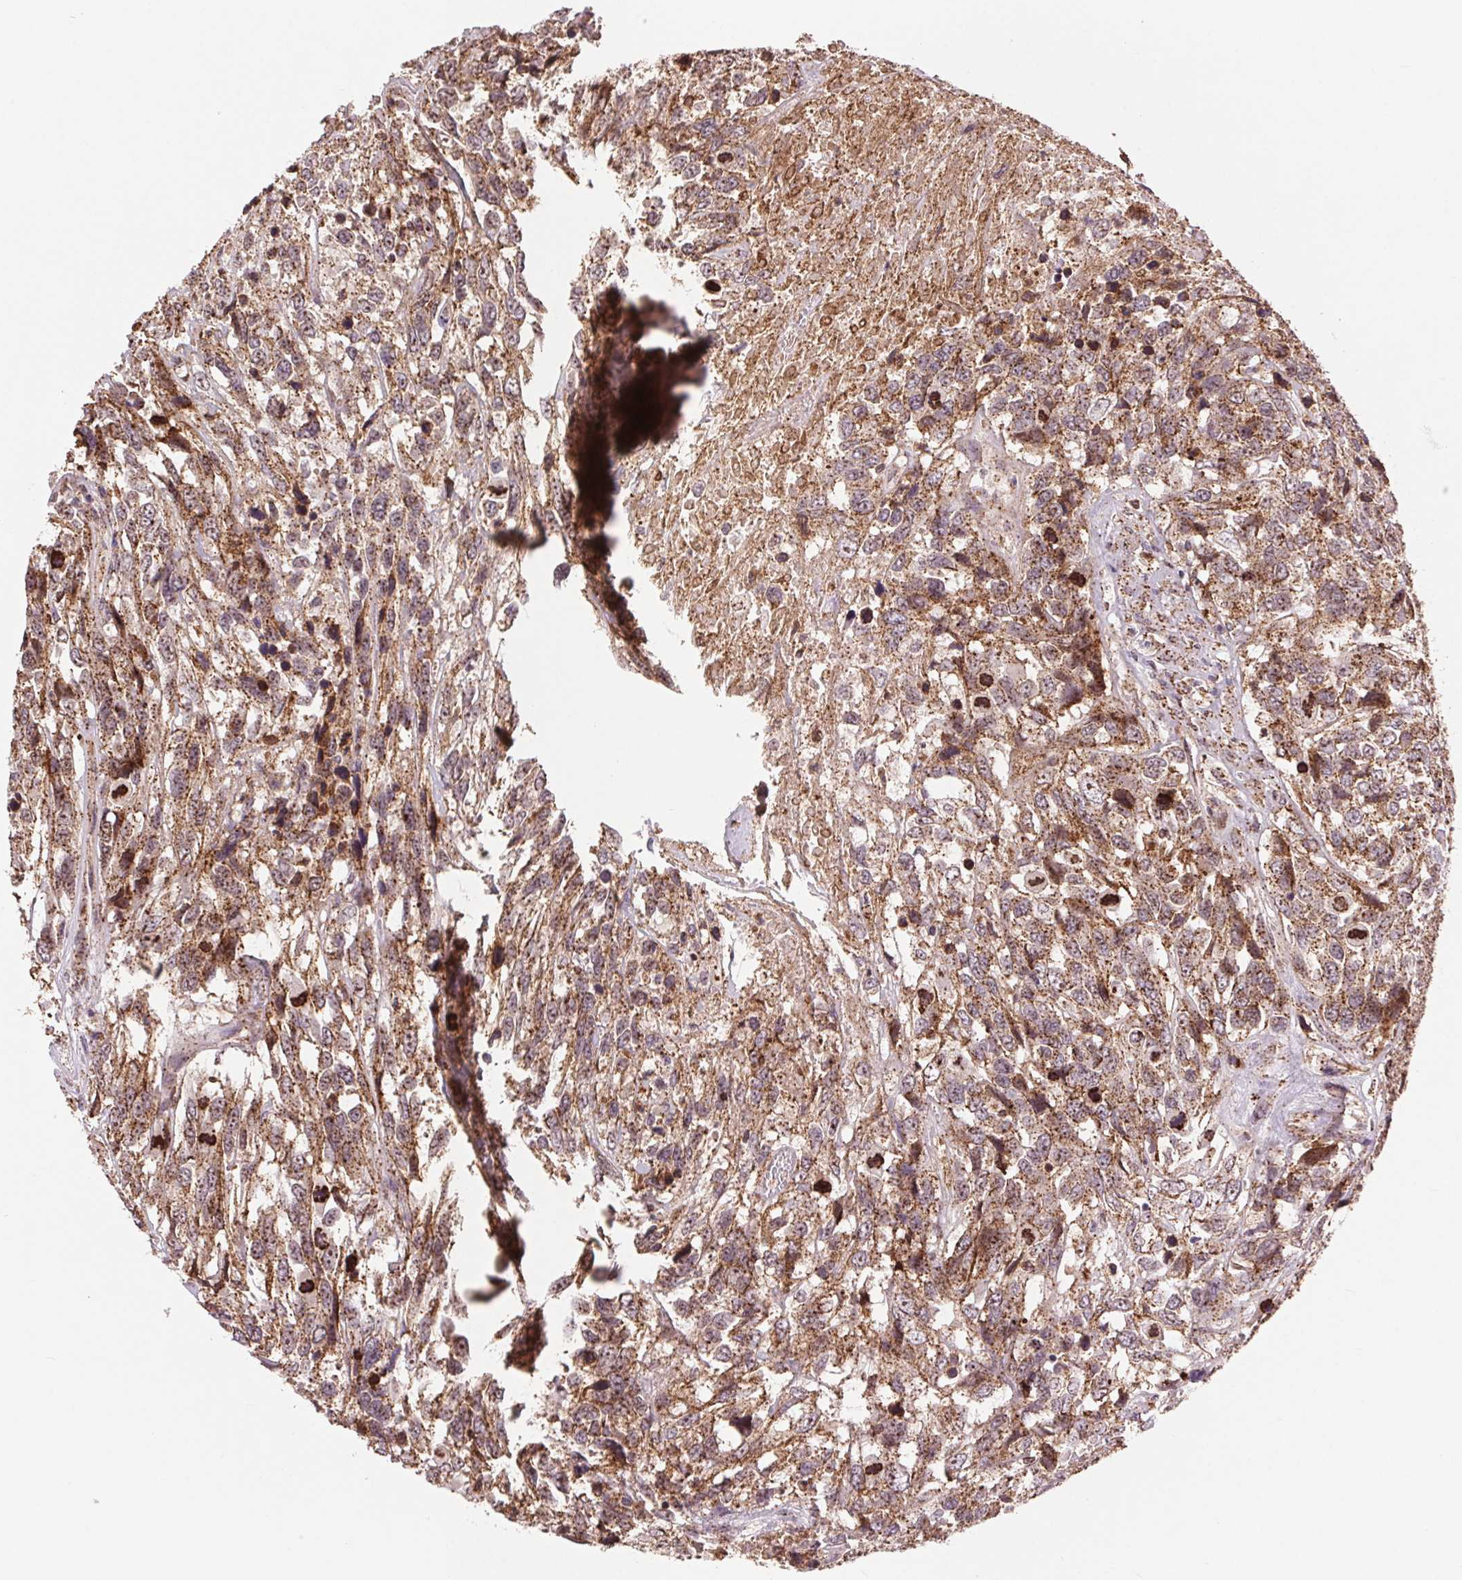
{"staining": {"intensity": "moderate", "quantity": ">75%", "location": "cytoplasmic/membranous"}, "tissue": "urothelial cancer", "cell_type": "Tumor cells", "image_type": "cancer", "snomed": [{"axis": "morphology", "description": "Urothelial carcinoma, High grade"}, {"axis": "topography", "description": "Urinary bladder"}], "caption": "Urothelial cancer stained for a protein (brown) demonstrates moderate cytoplasmic/membranous positive staining in approximately >75% of tumor cells.", "gene": "CHMP4B", "patient": {"sex": "female", "age": 70}}